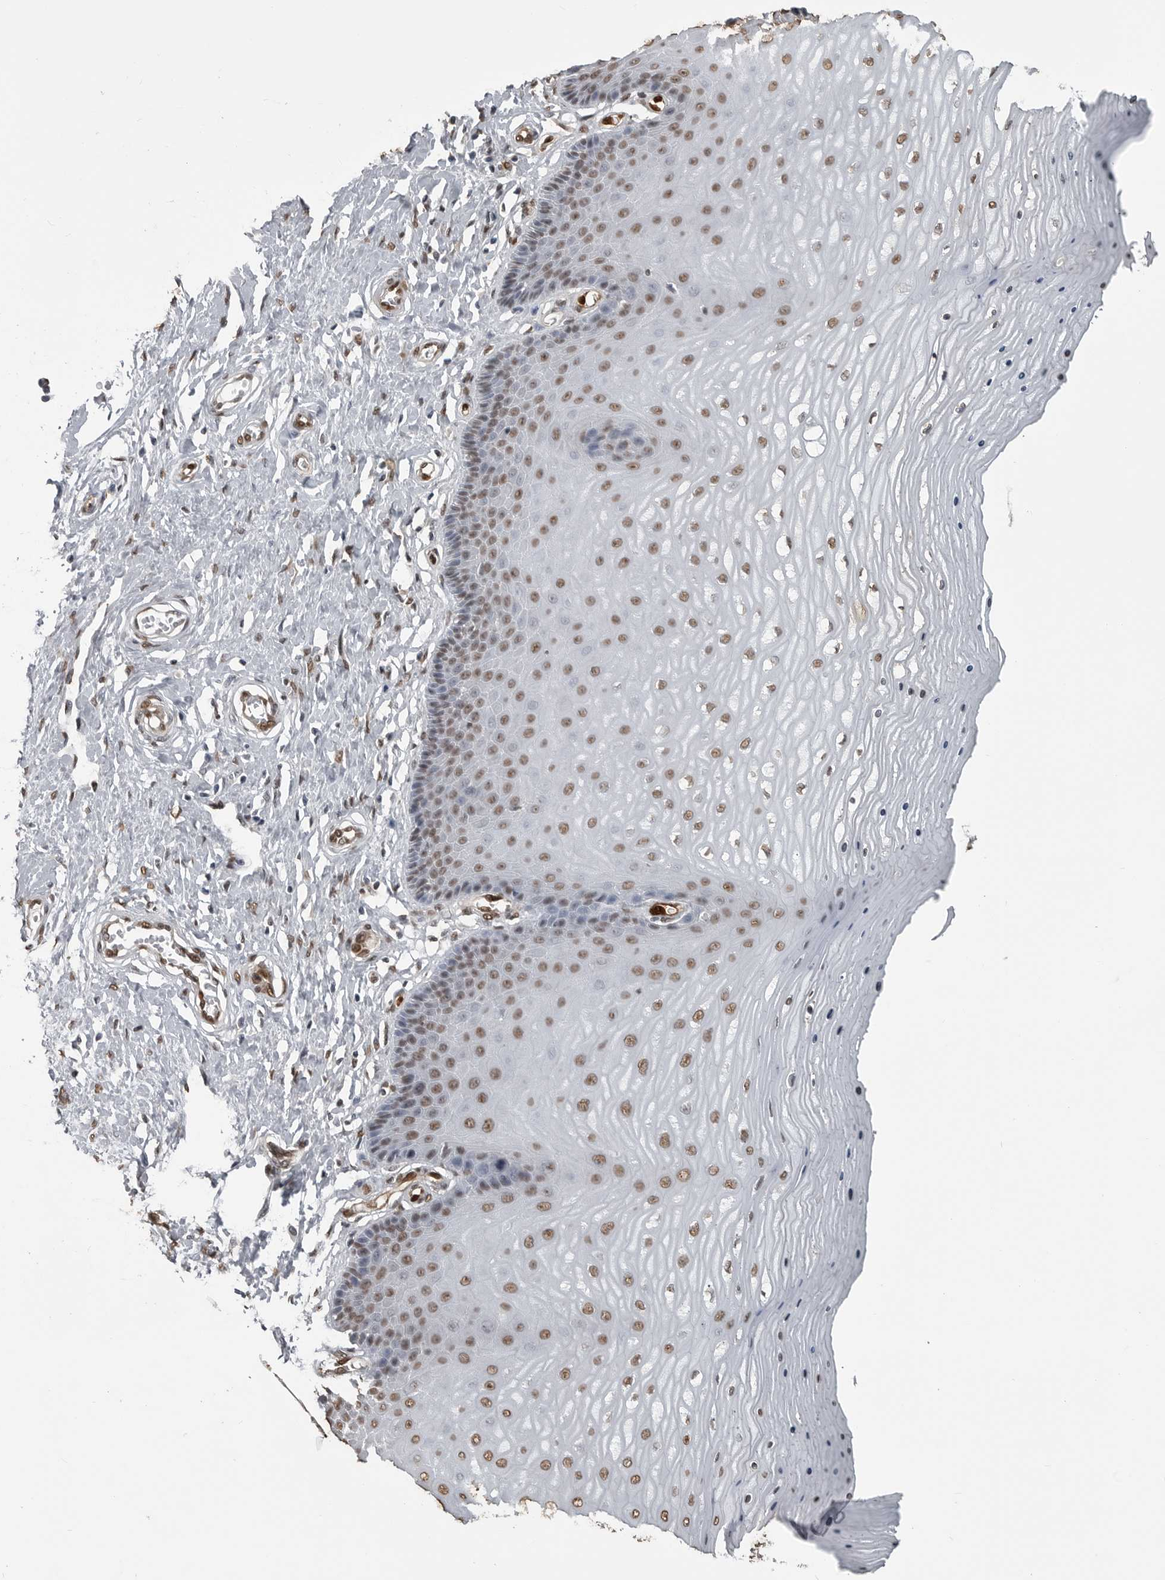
{"staining": {"intensity": "moderate", "quantity": ">75%", "location": "nuclear"}, "tissue": "cervix", "cell_type": "Glandular cells", "image_type": "normal", "snomed": [{"axis": "morphology", "description": "Normal tissue, NOS"}, {"axis": "topography", "description": "Cervix"}], "caption": "Immunohistochemical staining of benign cervix reveals medium levels of moderate nuclear staining in approximately >75% of glandular cells.", "gene": "SMAD2", "patient": {"sex": "female", "age": 55}}